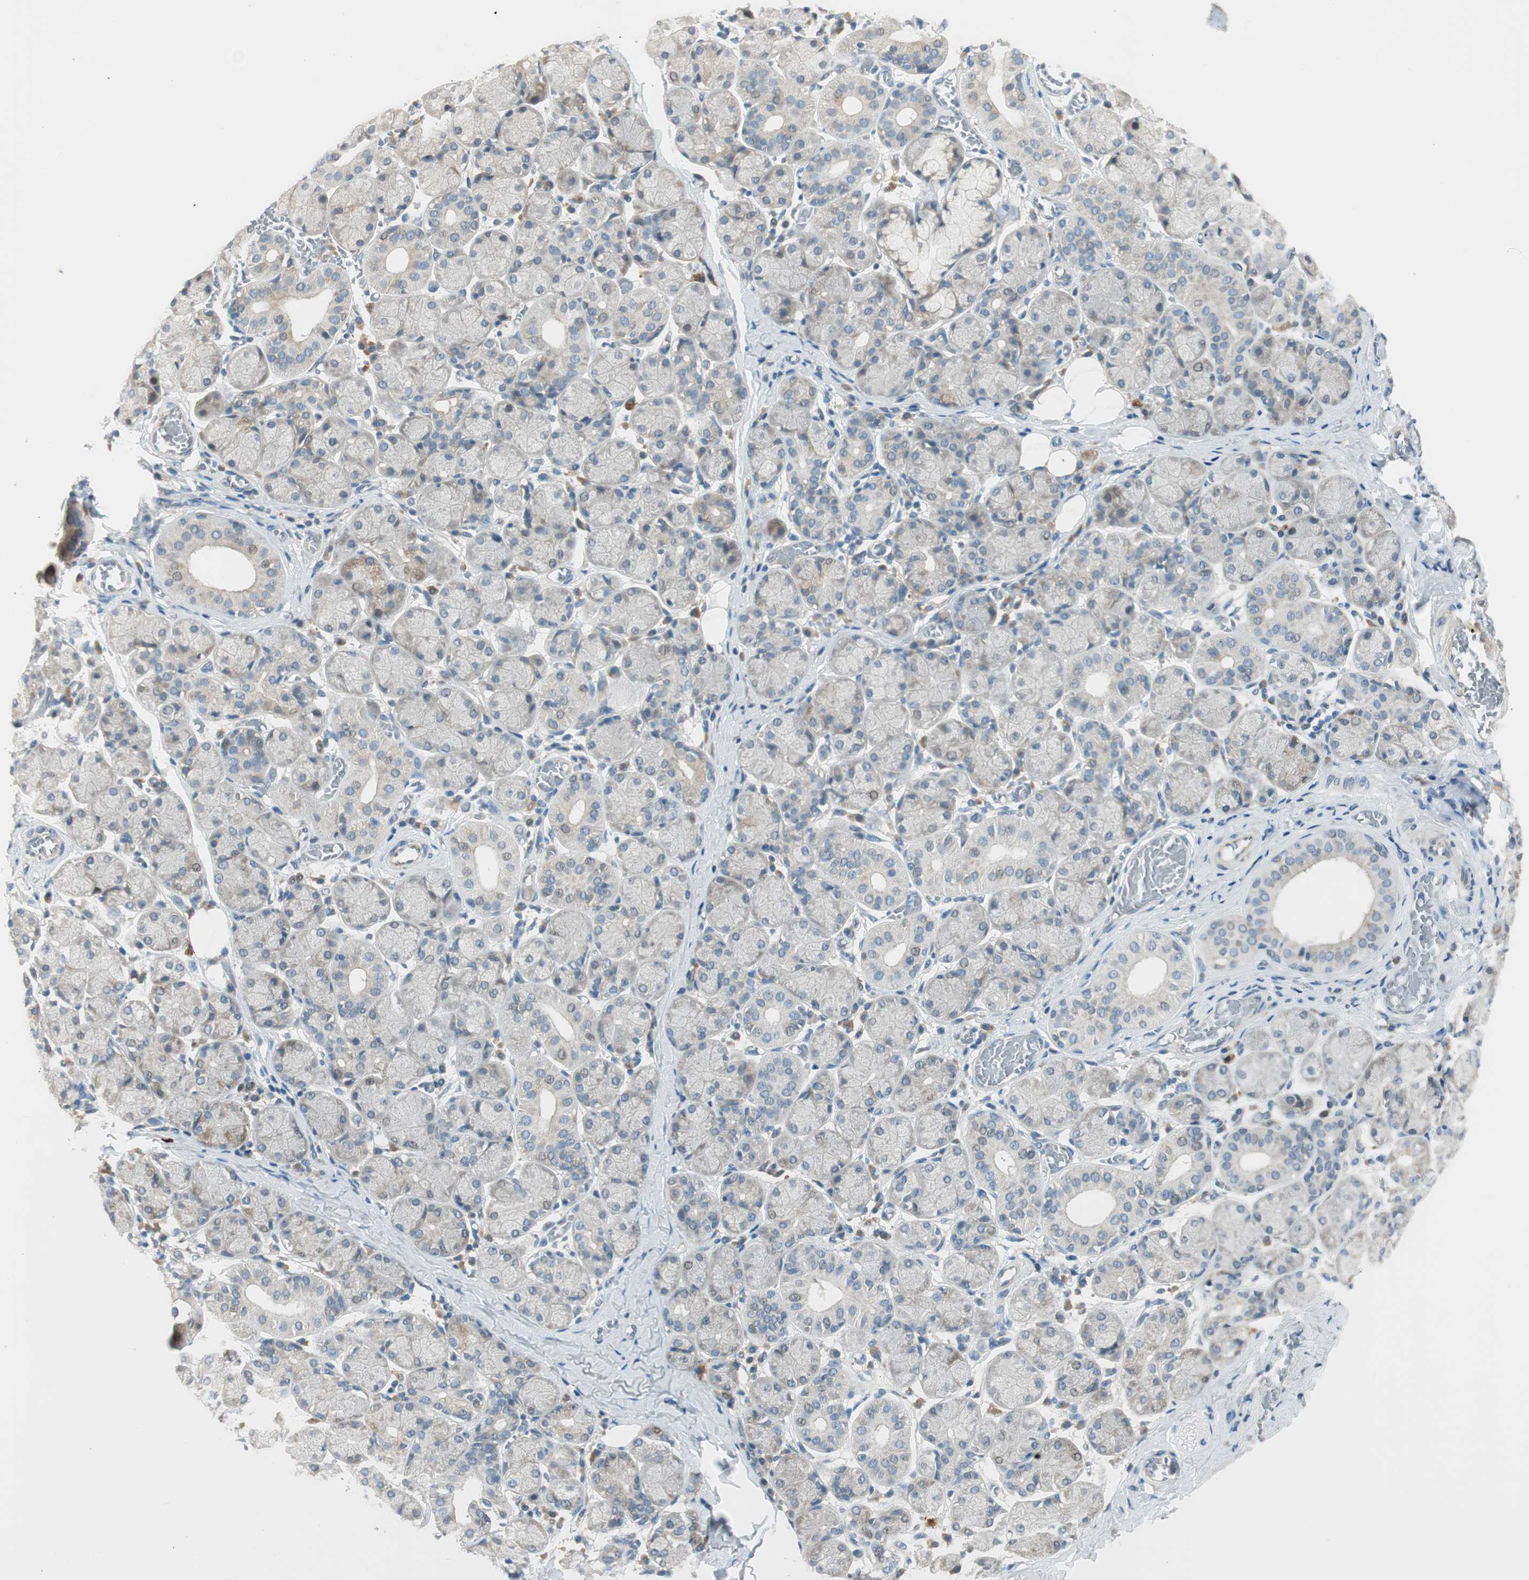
{"staining": {"intensity": "negative", "quantity": "none", "location": "none"}, "tissue": "salivary gland", "cell_type": "Glandular cells", "image_type": "normal", "snomed": [{"axis": "morphology", "description": "Normal tissue, NOS"}, {"axis": "topography", "description": "Salivary gland"}], "caption": "DAB immunohistochemical staining of normal human salivary gland shows no significant staining in glandular cells. (Stains: DAB (3,3'-diaminobenzidine) IHC with hematoxylin counter stain, Microscopy: brightfield microscopy at high magnification).", "gene": "PCDHB15", "patient": {"sex": "female", "age": 24}}